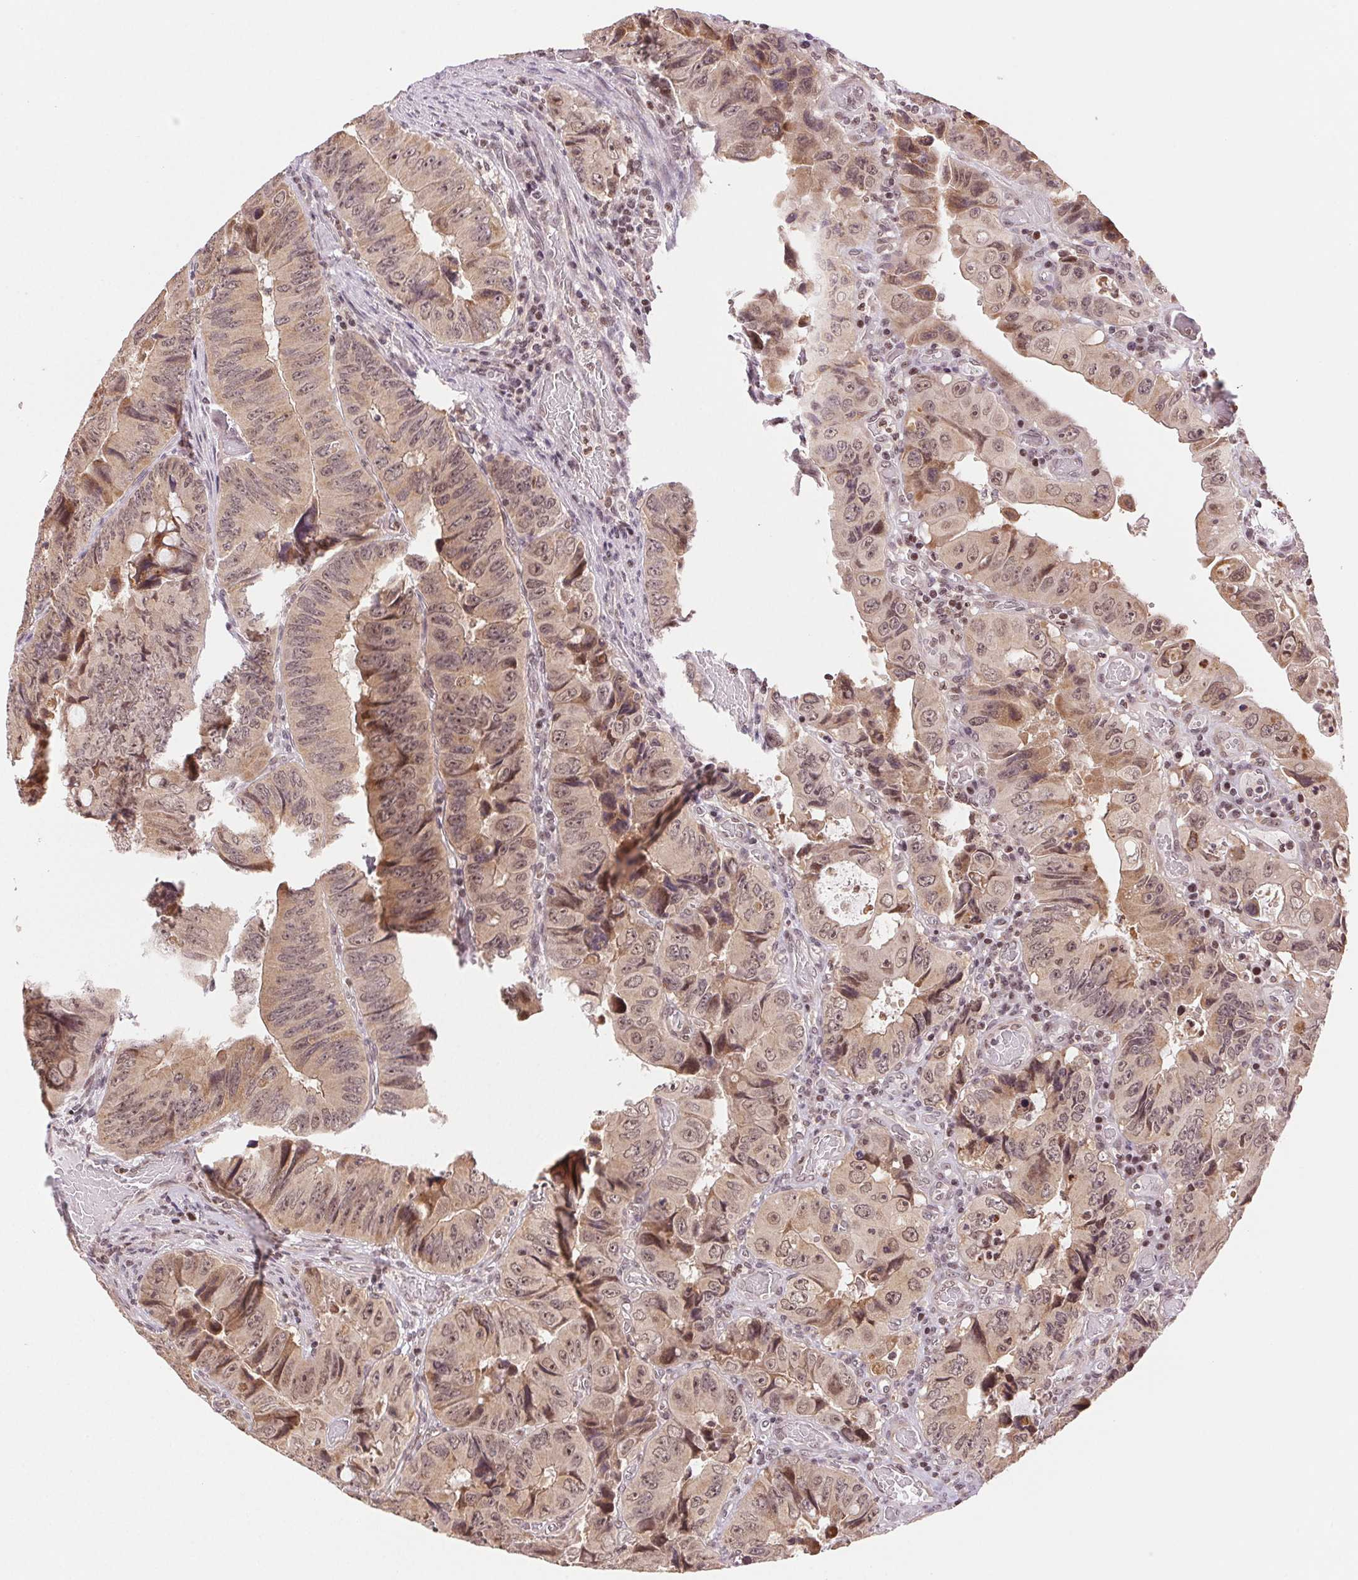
{"staining": {"intensity": "moderate", "quantity": ">75%", "location": "cytoplasmic/membranous,nuclear"}, "tissue": "colorectal cancer", "cell_type": "Tumor cells", "image_type": "cancer", "snomed": [{"axis": "morphology", "description": "Adenocarcinoma, NOS"}, {"axis": "topography", "description": "Colon"}], "caption": "Colorectal cancer stained with immunohistochemistry shows moderate cytoplasmic/membranous and nuclear staining in about >75% of tumor cells.", "gene": "GRHL3", "patient": {"sex": "female", "age": 84}}